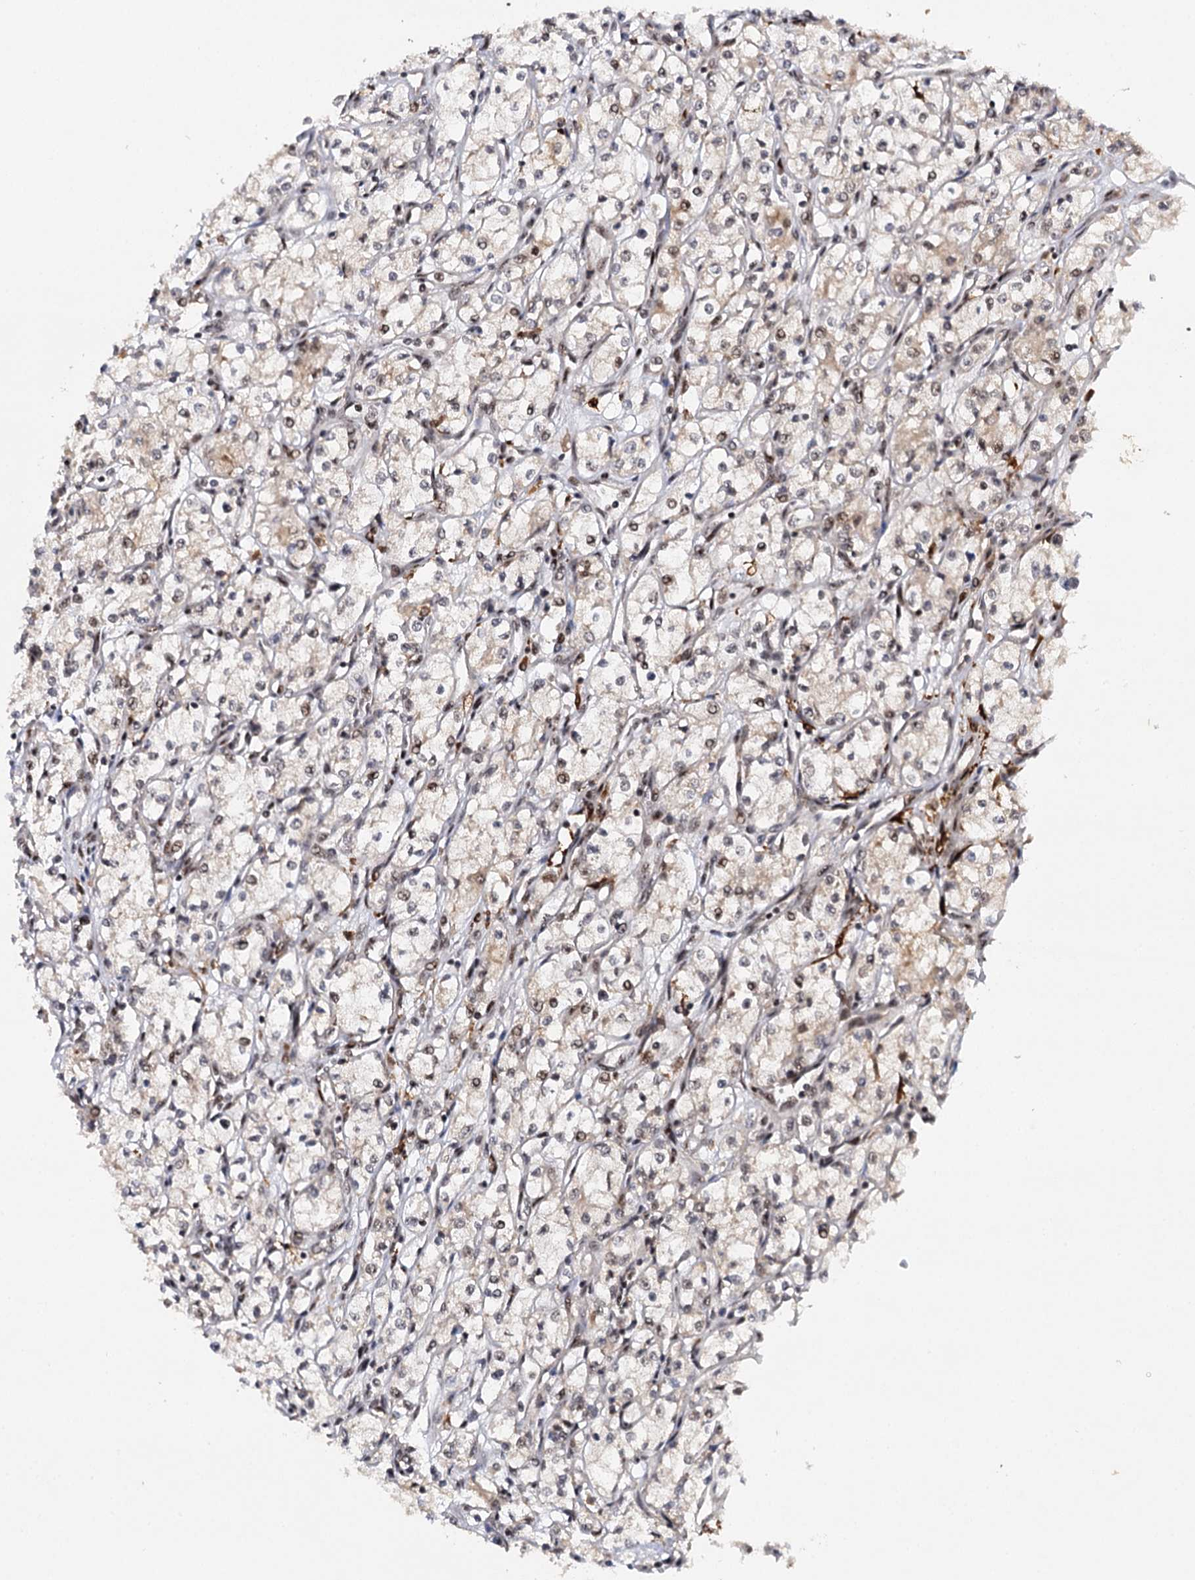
{"staining": {"intensity": "weak", "quantity": "25%-75%", "location": "nuclear"}, "tissue": "renal cancer", "cell_type": "Tumor cells", "image_type": "cancer", "snomed": [{"axis": "morphology", "description": "Adenocarcinoma, NOS"}, {"axis": "topography", "description": "Kidney"}], "caption": "Protein positivity by immunohistochemistry displays weak nuclear expression in about 25%-75% of tumor cells in renal cancer (adenocarcinoma).", "gene": "BUD13", "patient": {"sex": "male", "age": 59}}